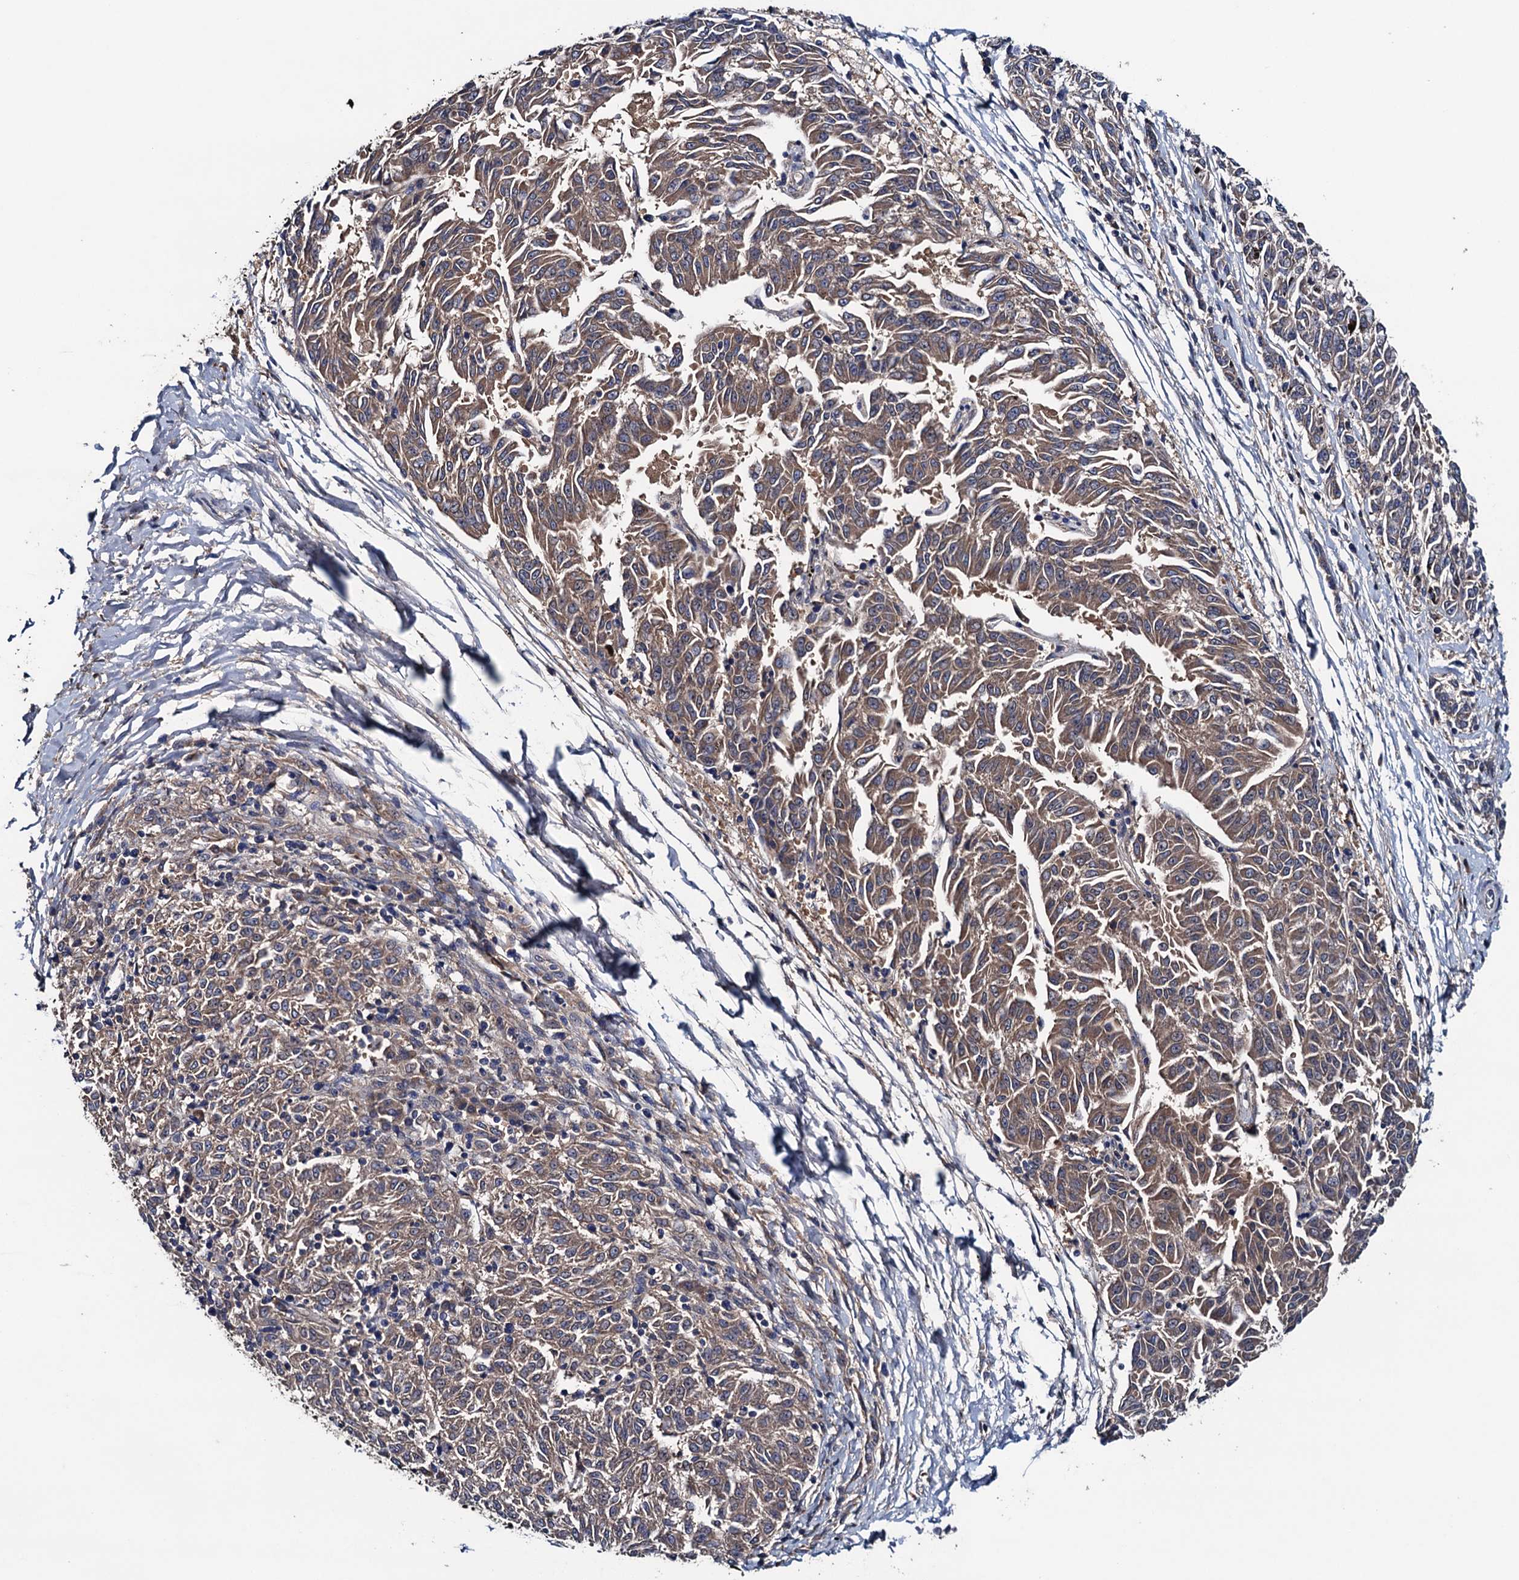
{"staining": {"intensity": "moderate", "quantity": ">75%", "location": "cytoplasmic/membranous"}, "tissue": "melanoma", "cell_type": "Tumor cells", "image_type": "cancer", "snomed": [{"axis": "morphology", "description": "Malignant melanoma, NOS"}, {"axis": "topography", "description": "Skin"}], "caption": "Malignant melanoma was stained to show a protein in brown. There is medium levels of moderate cytoplasmic/membranous positivity in approximately >75% of tumor cells.", "gene": "BLTP3B", "patient": {"sex": "female", "age": 72}}